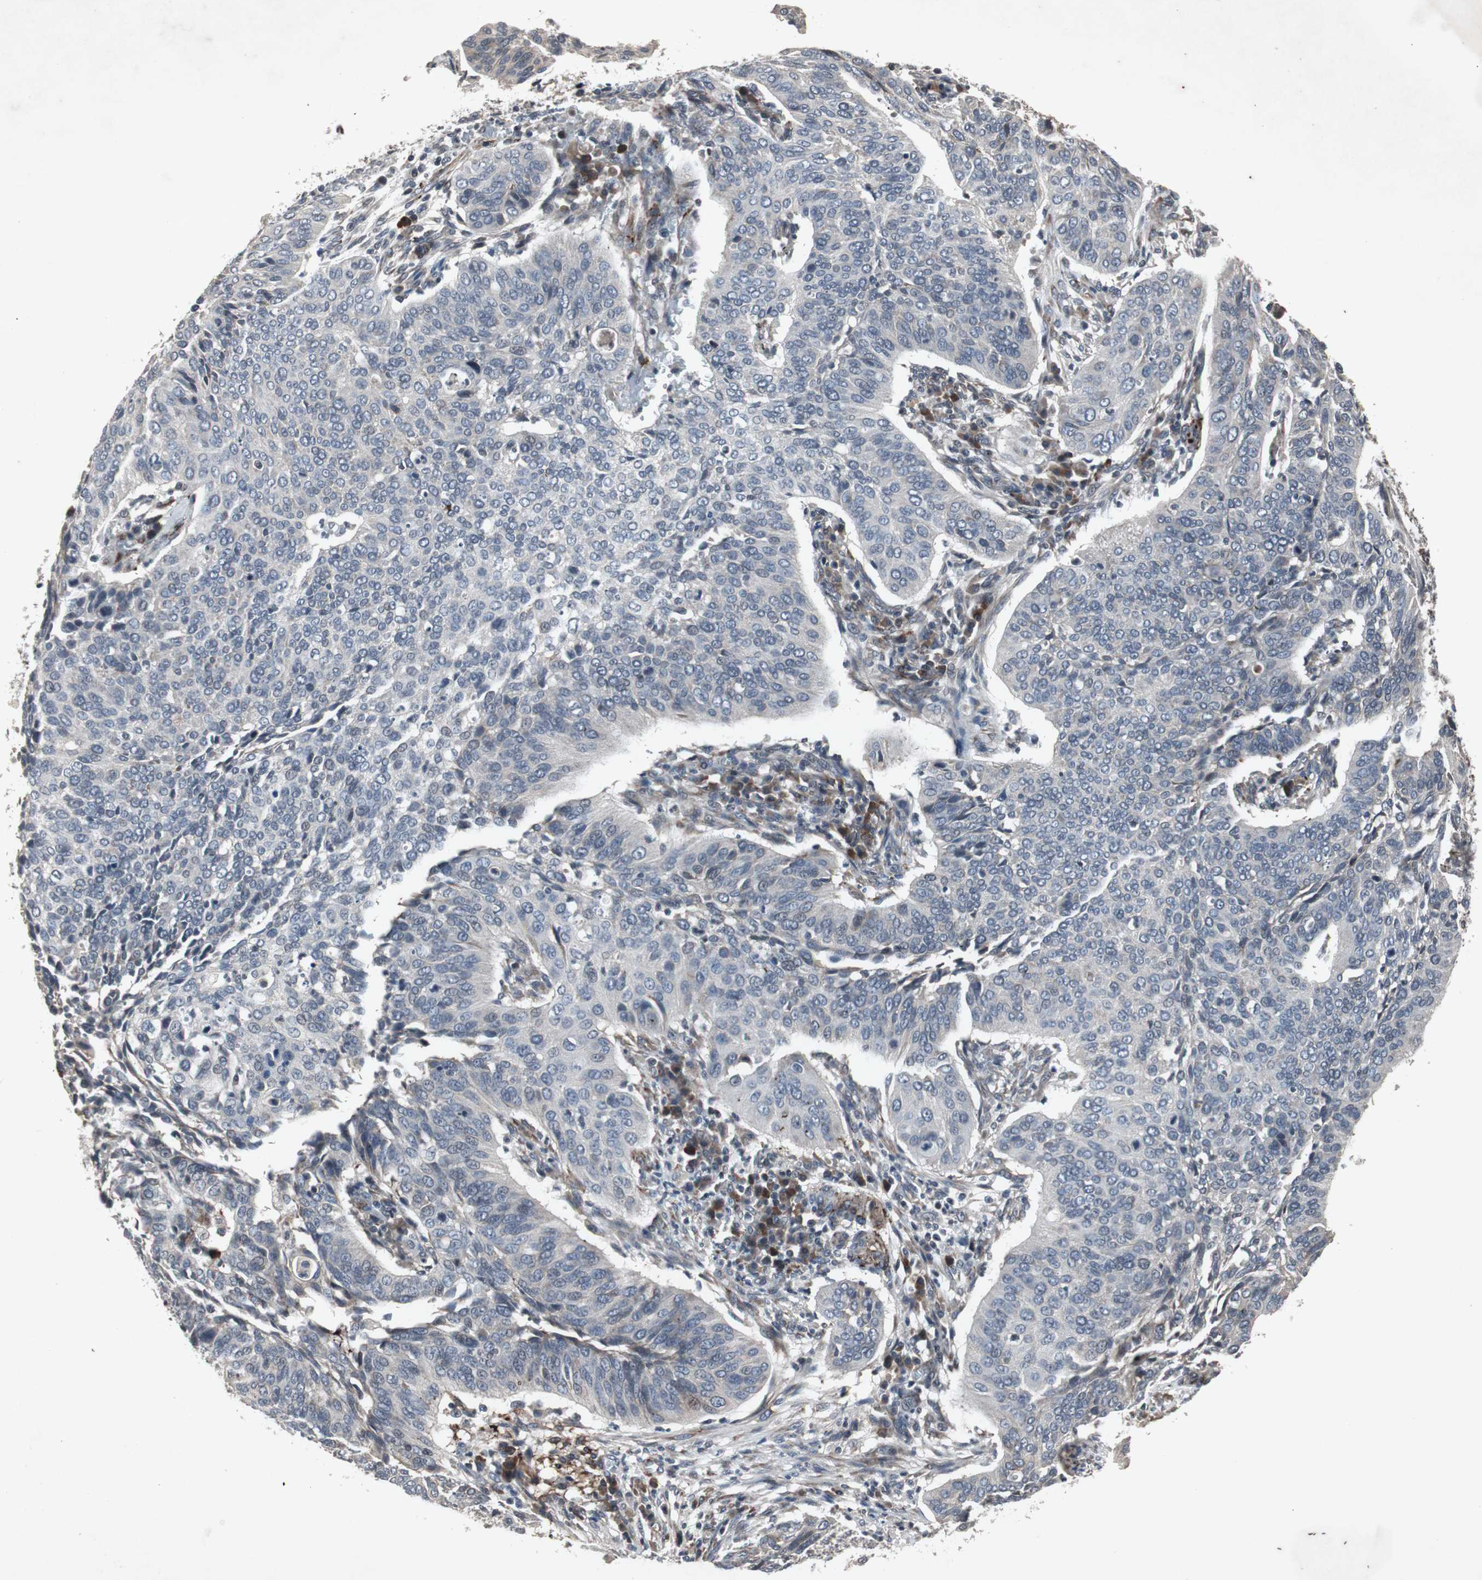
{"staining": {"intensity": "negative", "quantity": "none", "location": "none"}, "tissue": "cervical cancer", "cell_type": "Tumor cells", "image_type": "cancer", "snomed": [{"axis": "morphology", "description": "Squamous cell carcinoma, NOS"}, {"axis": "topography", "description": "Cervix"}], "caption": "This is a photomicrograph of immunohistochemistry (IHC) staining of cervical cancer, which shows no staining in tumor cells.", "gene": "CRADD", "patient": {"sex": "female", "age": 39}}